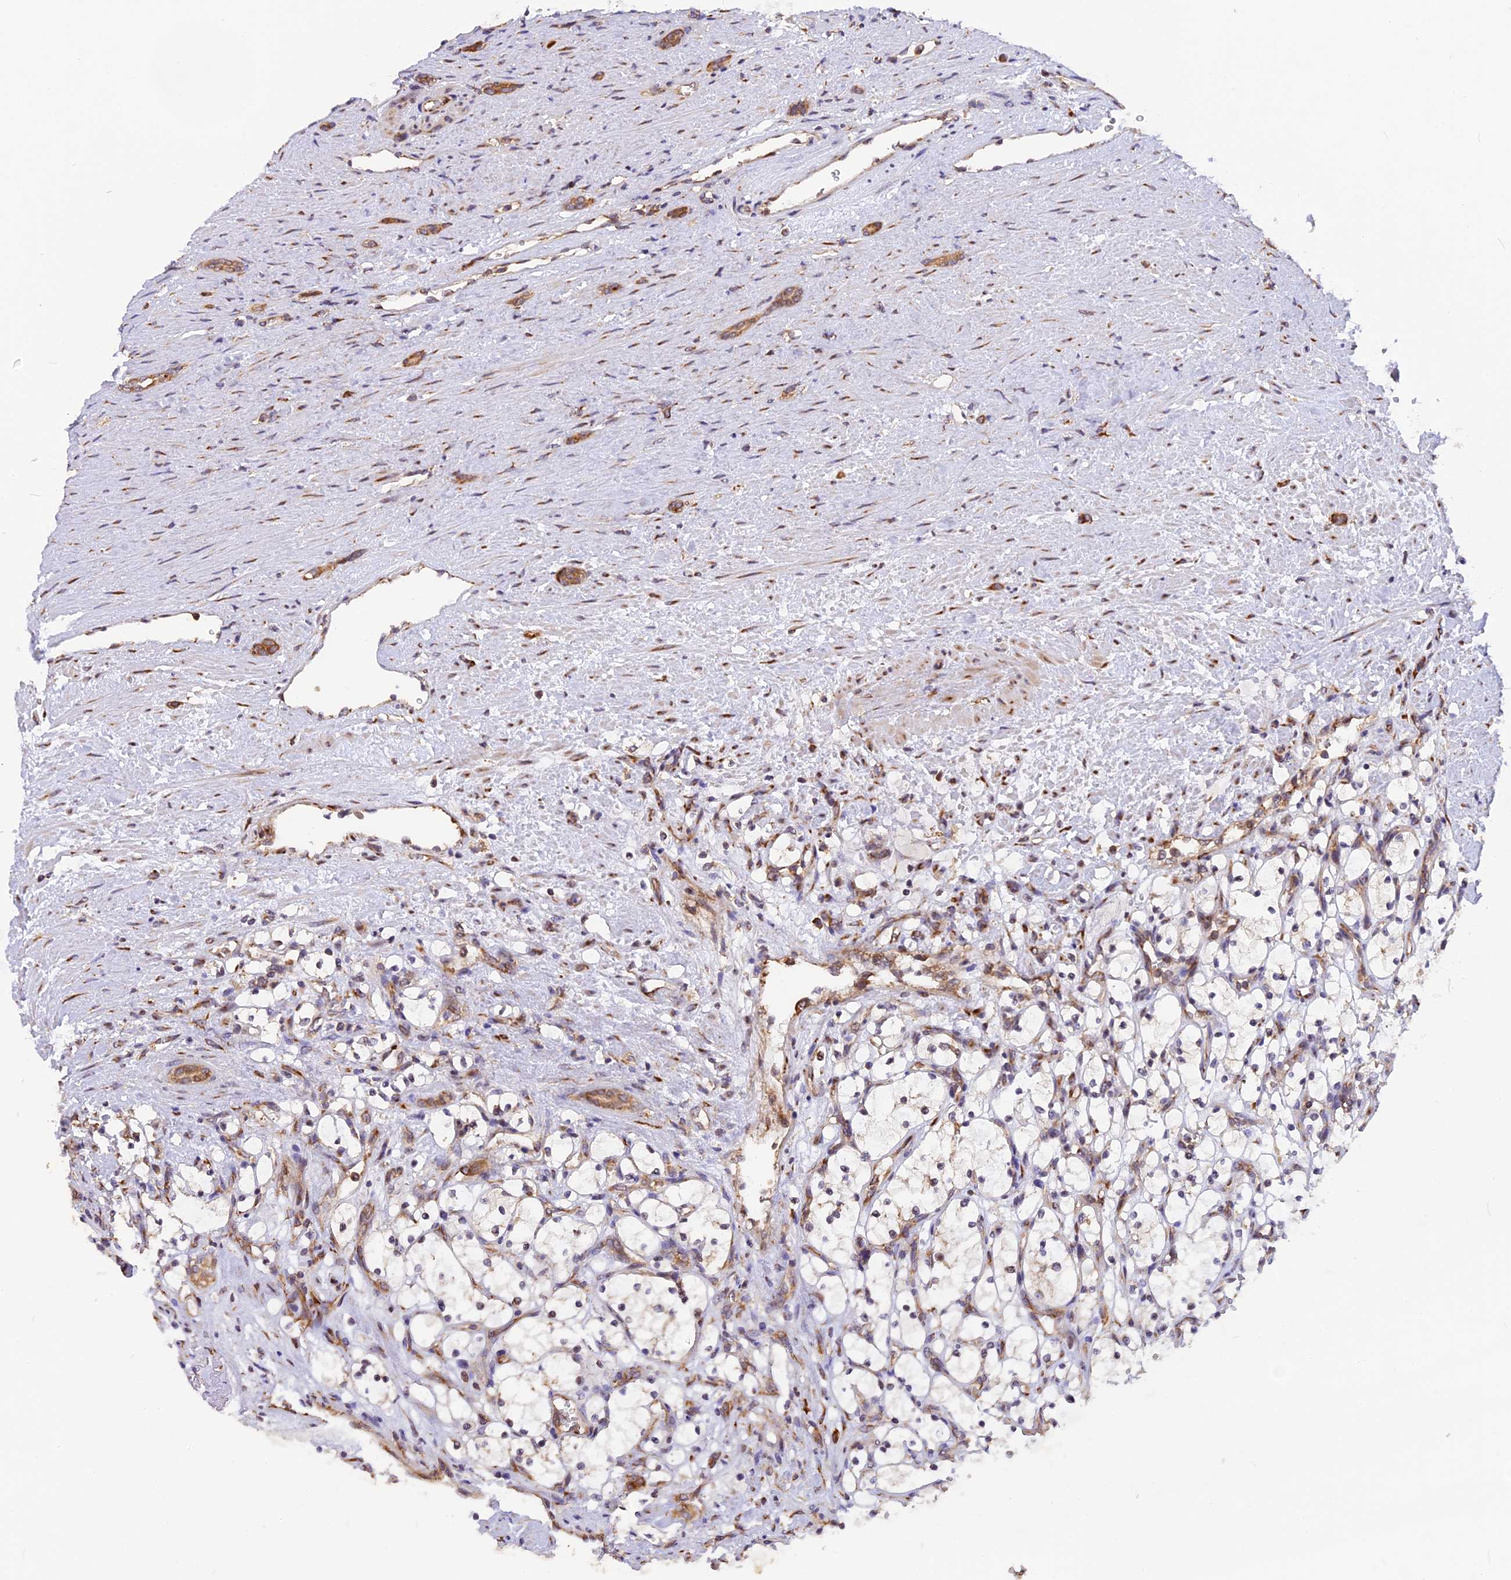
{"staining": {"intensity": "negative", "quantity": "none", "location": "none"}, "tissue": "renal cancer", "cell_type": "Tumor cells", "image_type": "cancer", "snomed": [{"axis": "morphology", "description": "Adenocarcinoma, NOS"}, {"axis": "topography", "description": "Kidney"}], "caption": "Tumor cells show no significant protein expression in adenocarcinoma (renal).", "gene": "GNPTAB", "patient": {"sex": "female", "age": 69}}